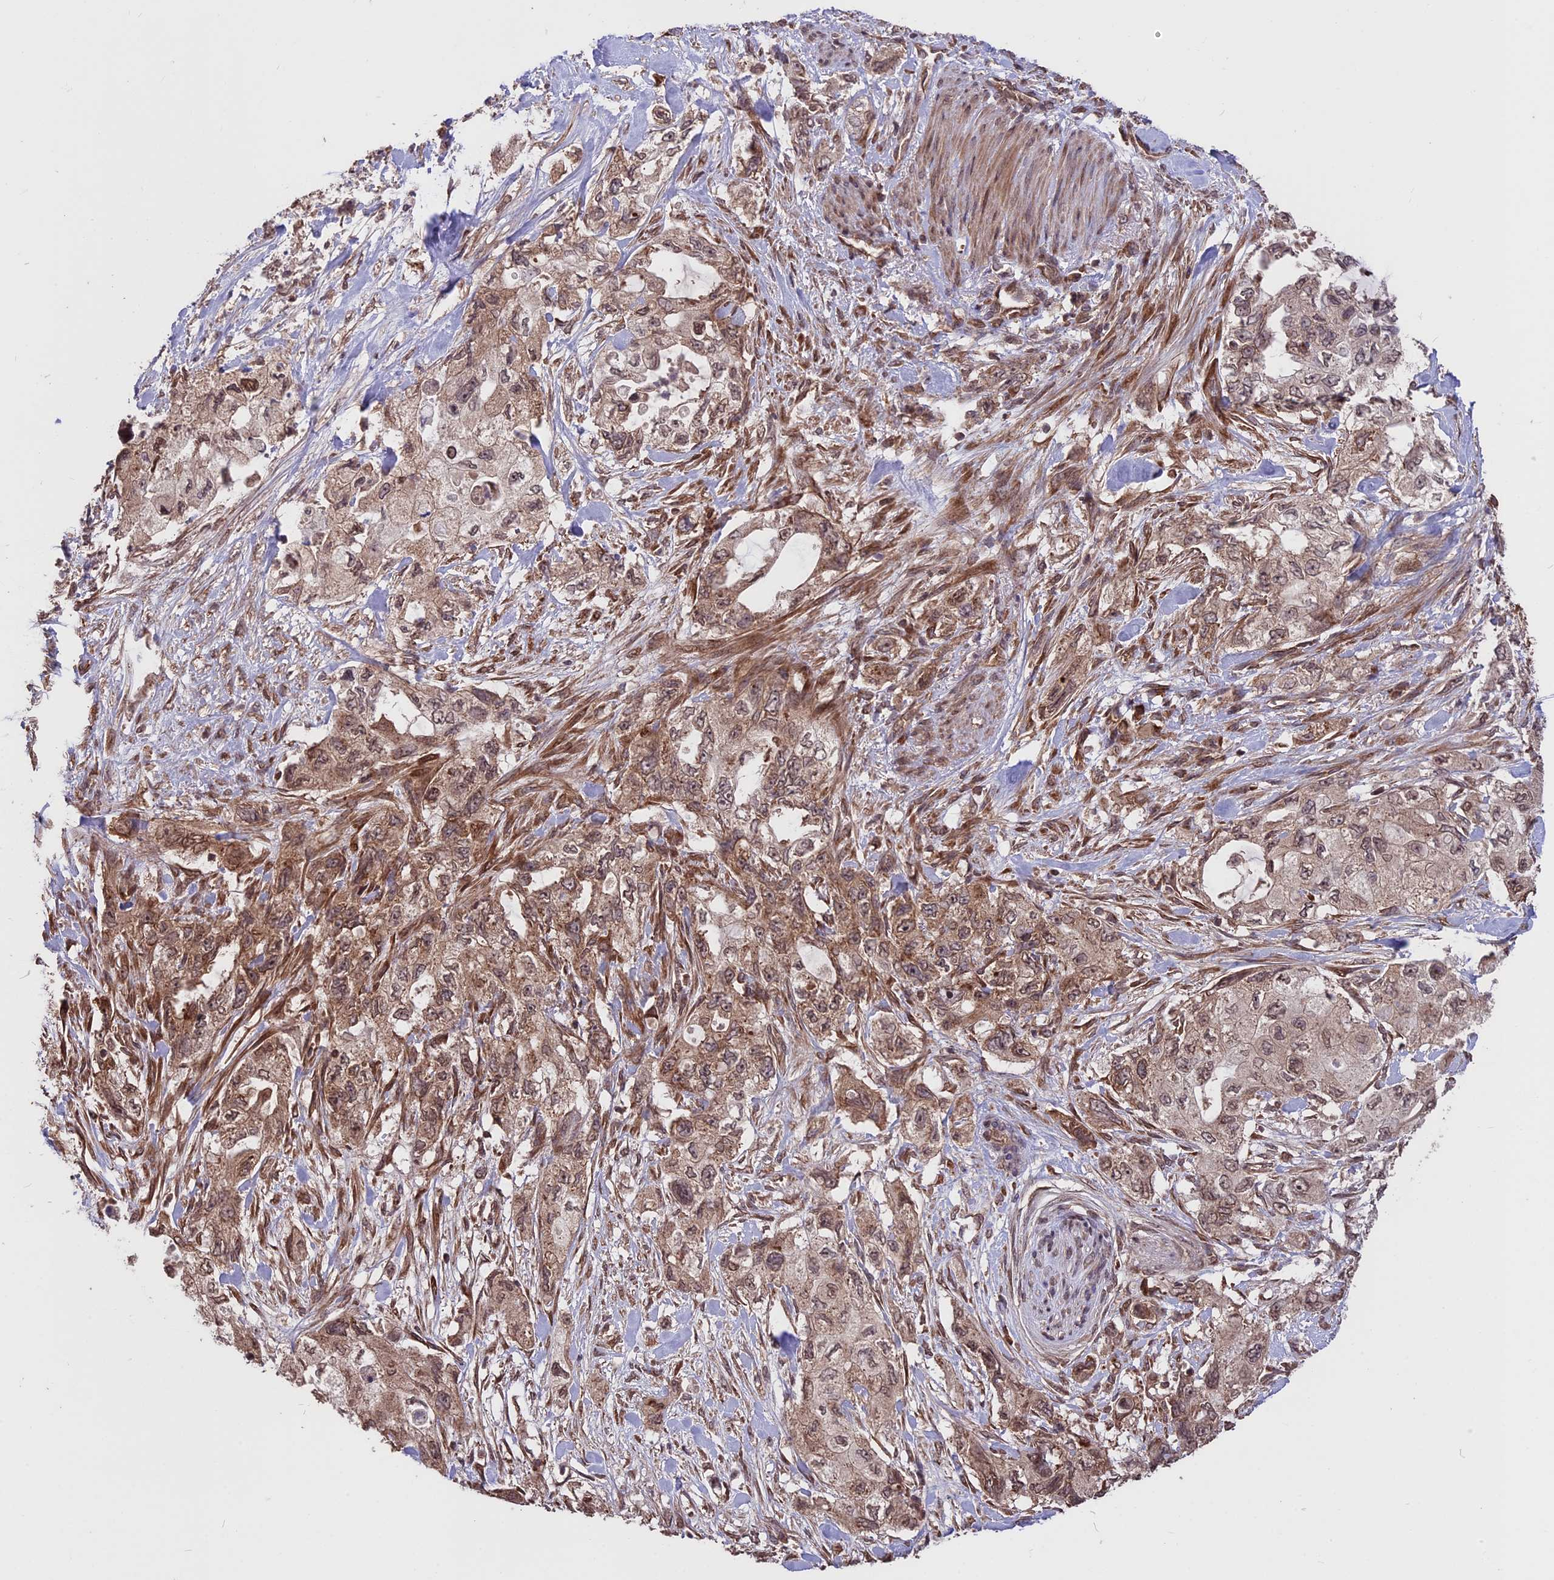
{"staining": {"intensity": "moderate", "quantity": ">75%", "location": "cytoplasmic/membranous,nuclear"}, "tissue": "pancreatic cancer", "cell_type": "Tumor cells", "image_type": "cancer", "snomed": [{"axis": "morphology", "description": "Adenocarcinoma, NOS"}, {"axis": "topography", "description": "Pancreas"}], "caption": "Pancreatic cancer stained with IHC demonstrates moderate cytoplasmic/membranous and nuclear staining in about >75% of tumor cells.", "gene": "ZNF598", "patient": {"sex": "female", "age": 73}}